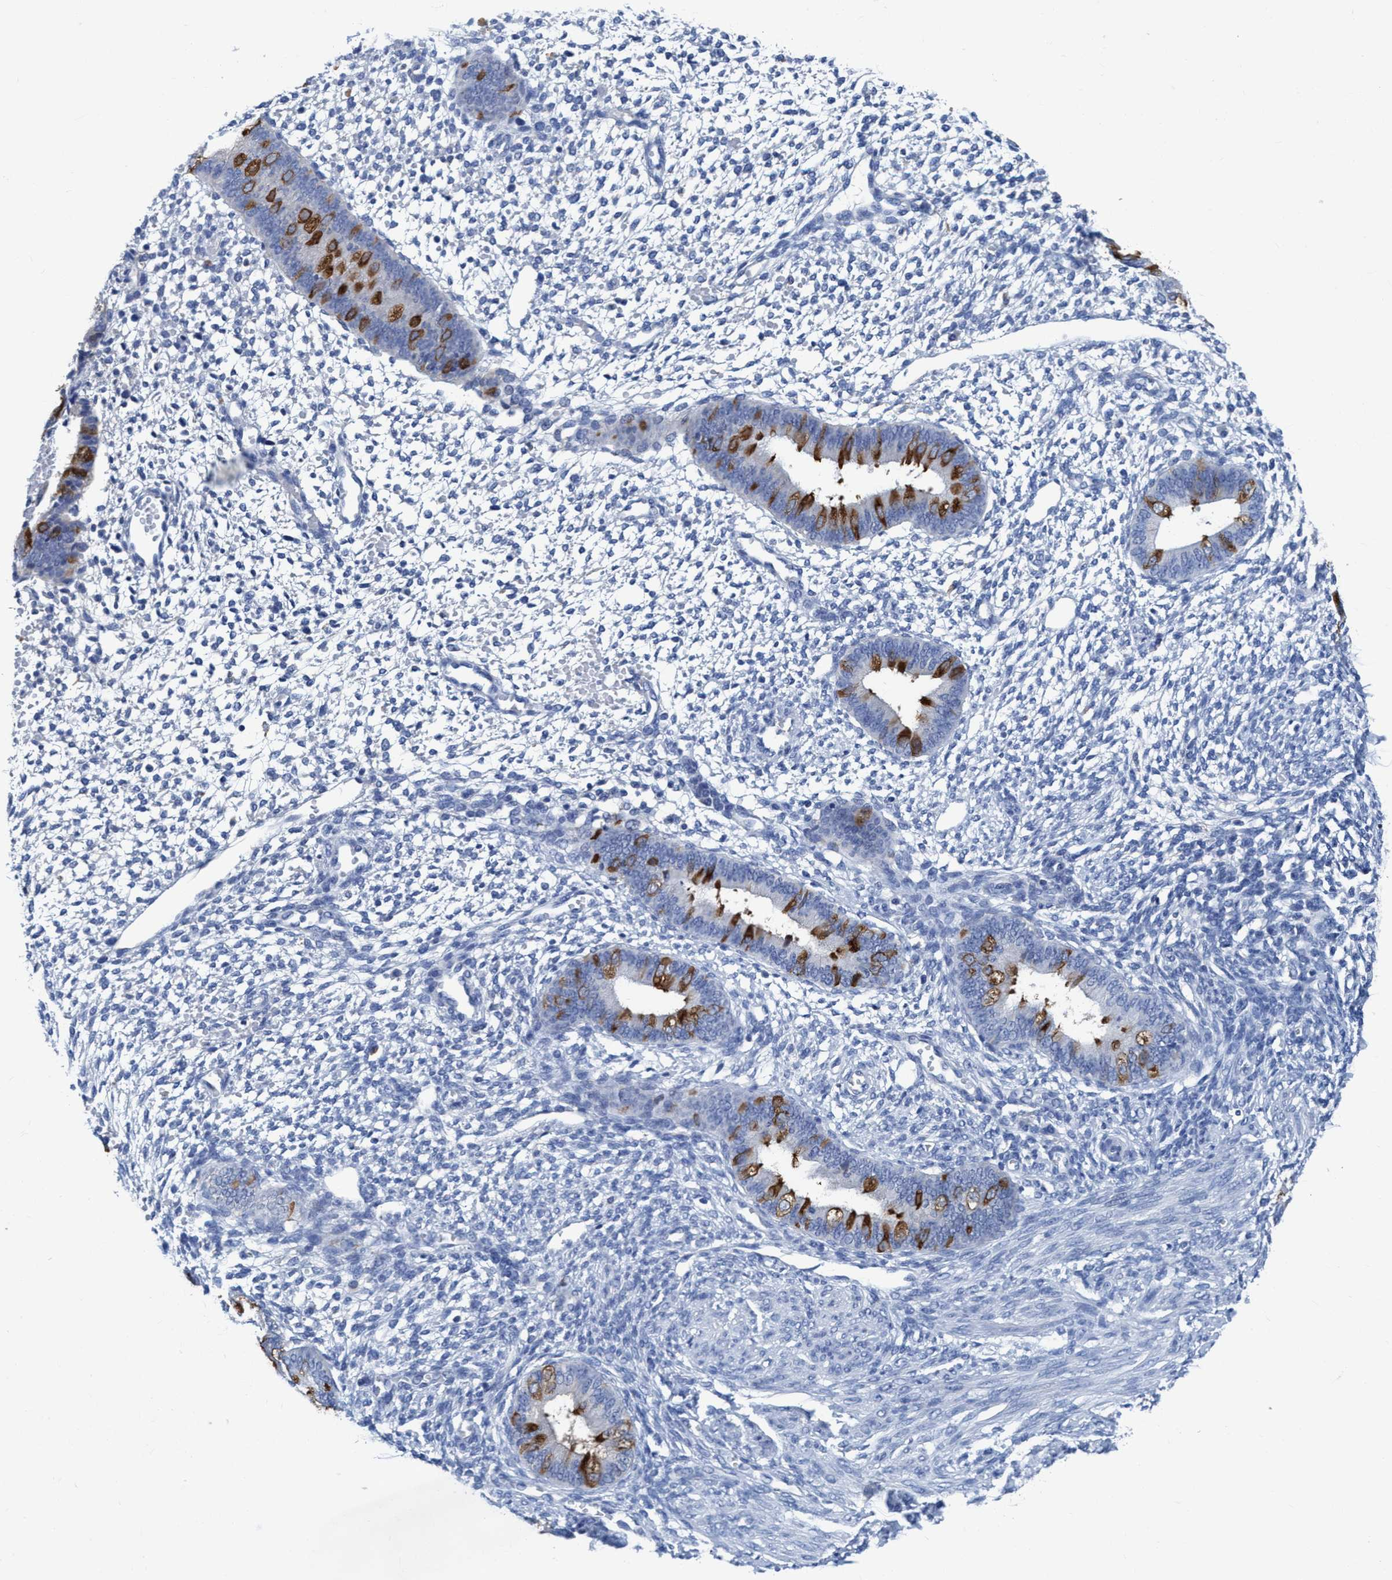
{"staining": {"intensity": "negative", "quantity": "none", "location": "none"}, "tissue": "endometrium", "cell_type": "Cells in endometrial stroma", "image_type": "normal", "snomed": [{"axis": "morphology", "description": "Normal tissue, NOS"}, {"axis": "topography", "description": "Endometrium"}], "caption": "Immunohistochemical staining of normal human endometrium displays no significant positivity in cells in endometrial stroma.", "gene": "DNAI1", "patient": {"sex": "female", "age": 46}}